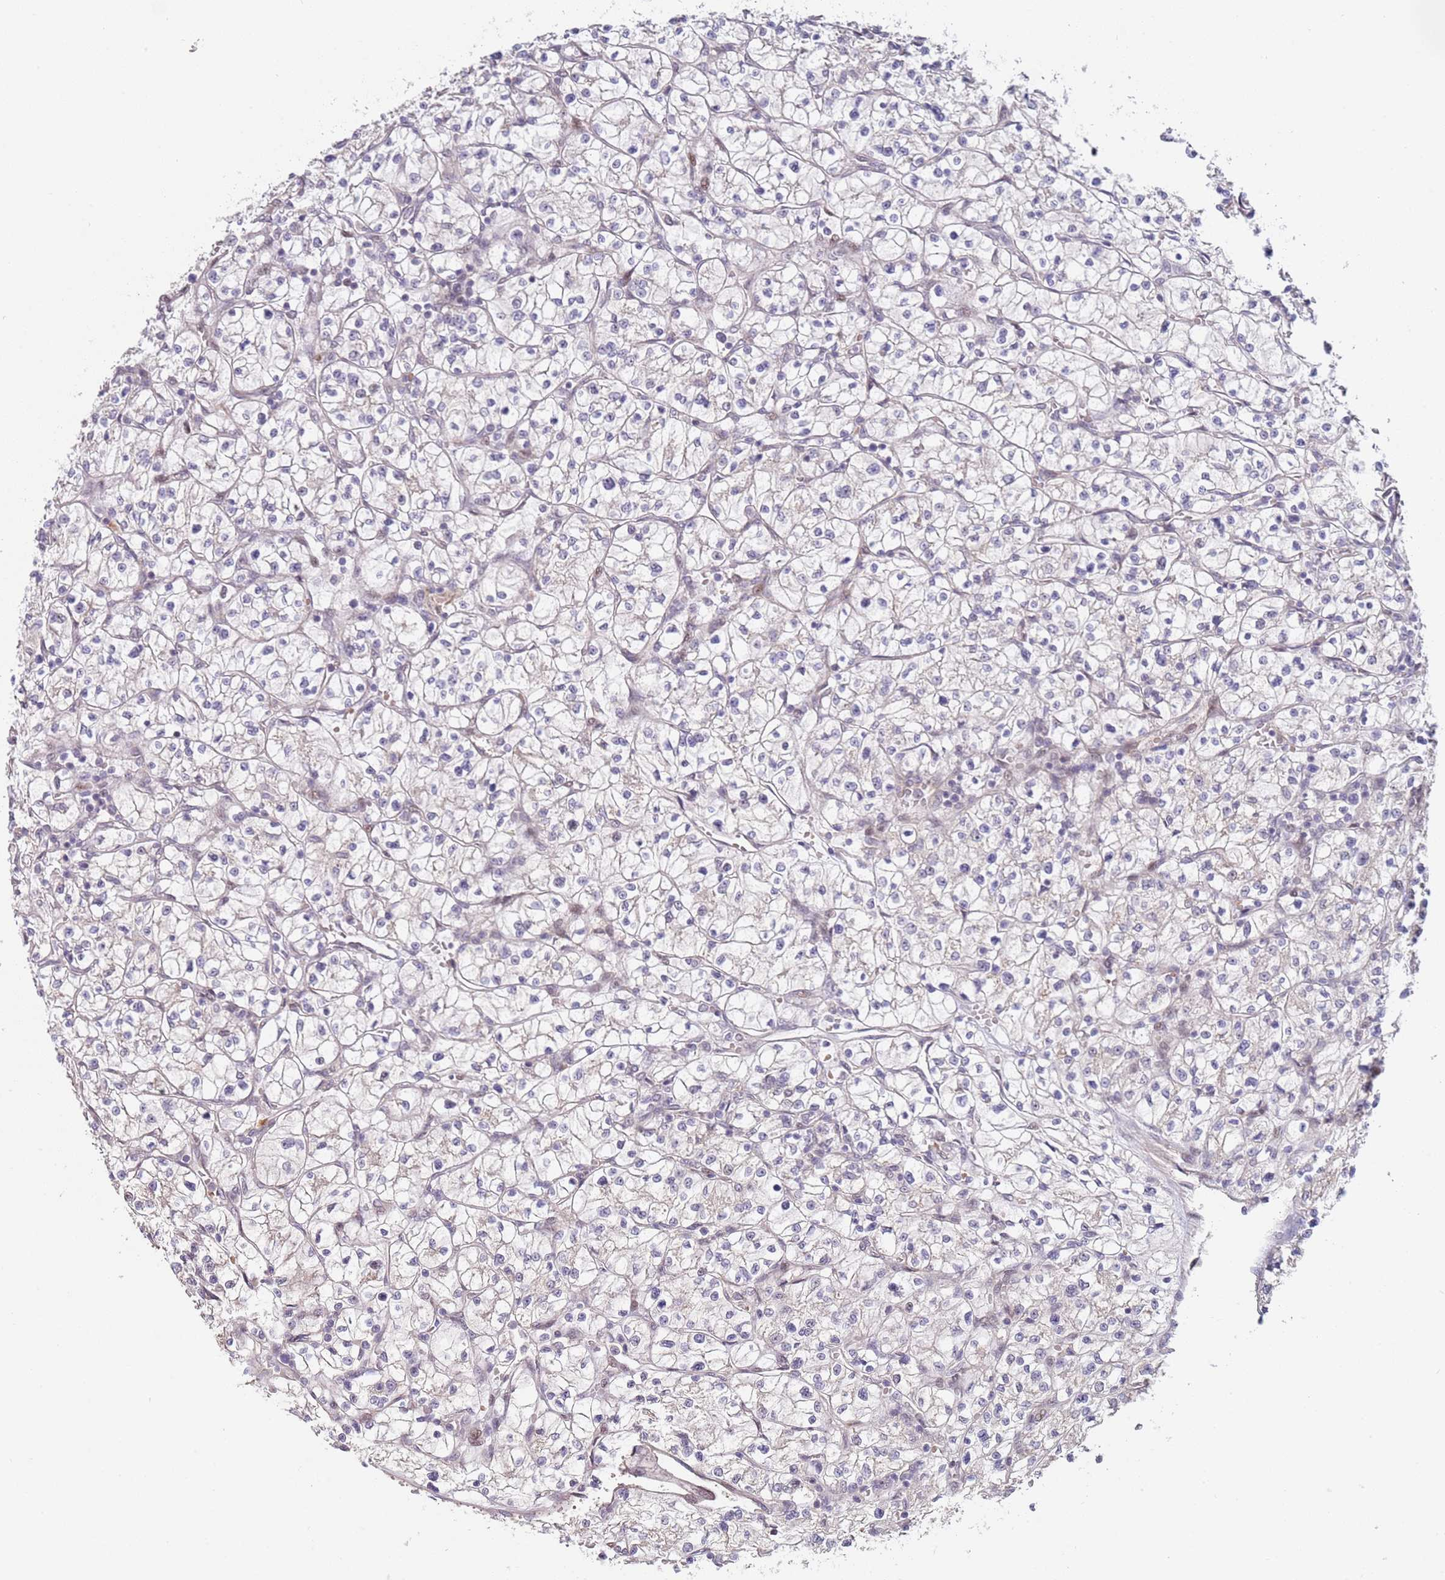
{"staining": {"intensity": "negative", "quantity": "none", "location": "none"}, "tissue": "renal cancer", "cell_type": "Tumor cells", "image_type": "cancer", "snomed": [{"axis": "morphology", "description": "Adenocarcinoma, NOS"}, {"axis": "topography", "description": "Kidney"}], "caption": "The image displays no significant positivity in tumor cells of renal adenocarcinoma. Brightfield microscopy of immunohistochemistry stained with DAB (brown) and hematoxylin (blue), captured at high magnification.", "gene": "LGALSL", "patient": {"sex": "female", "age": 64}}